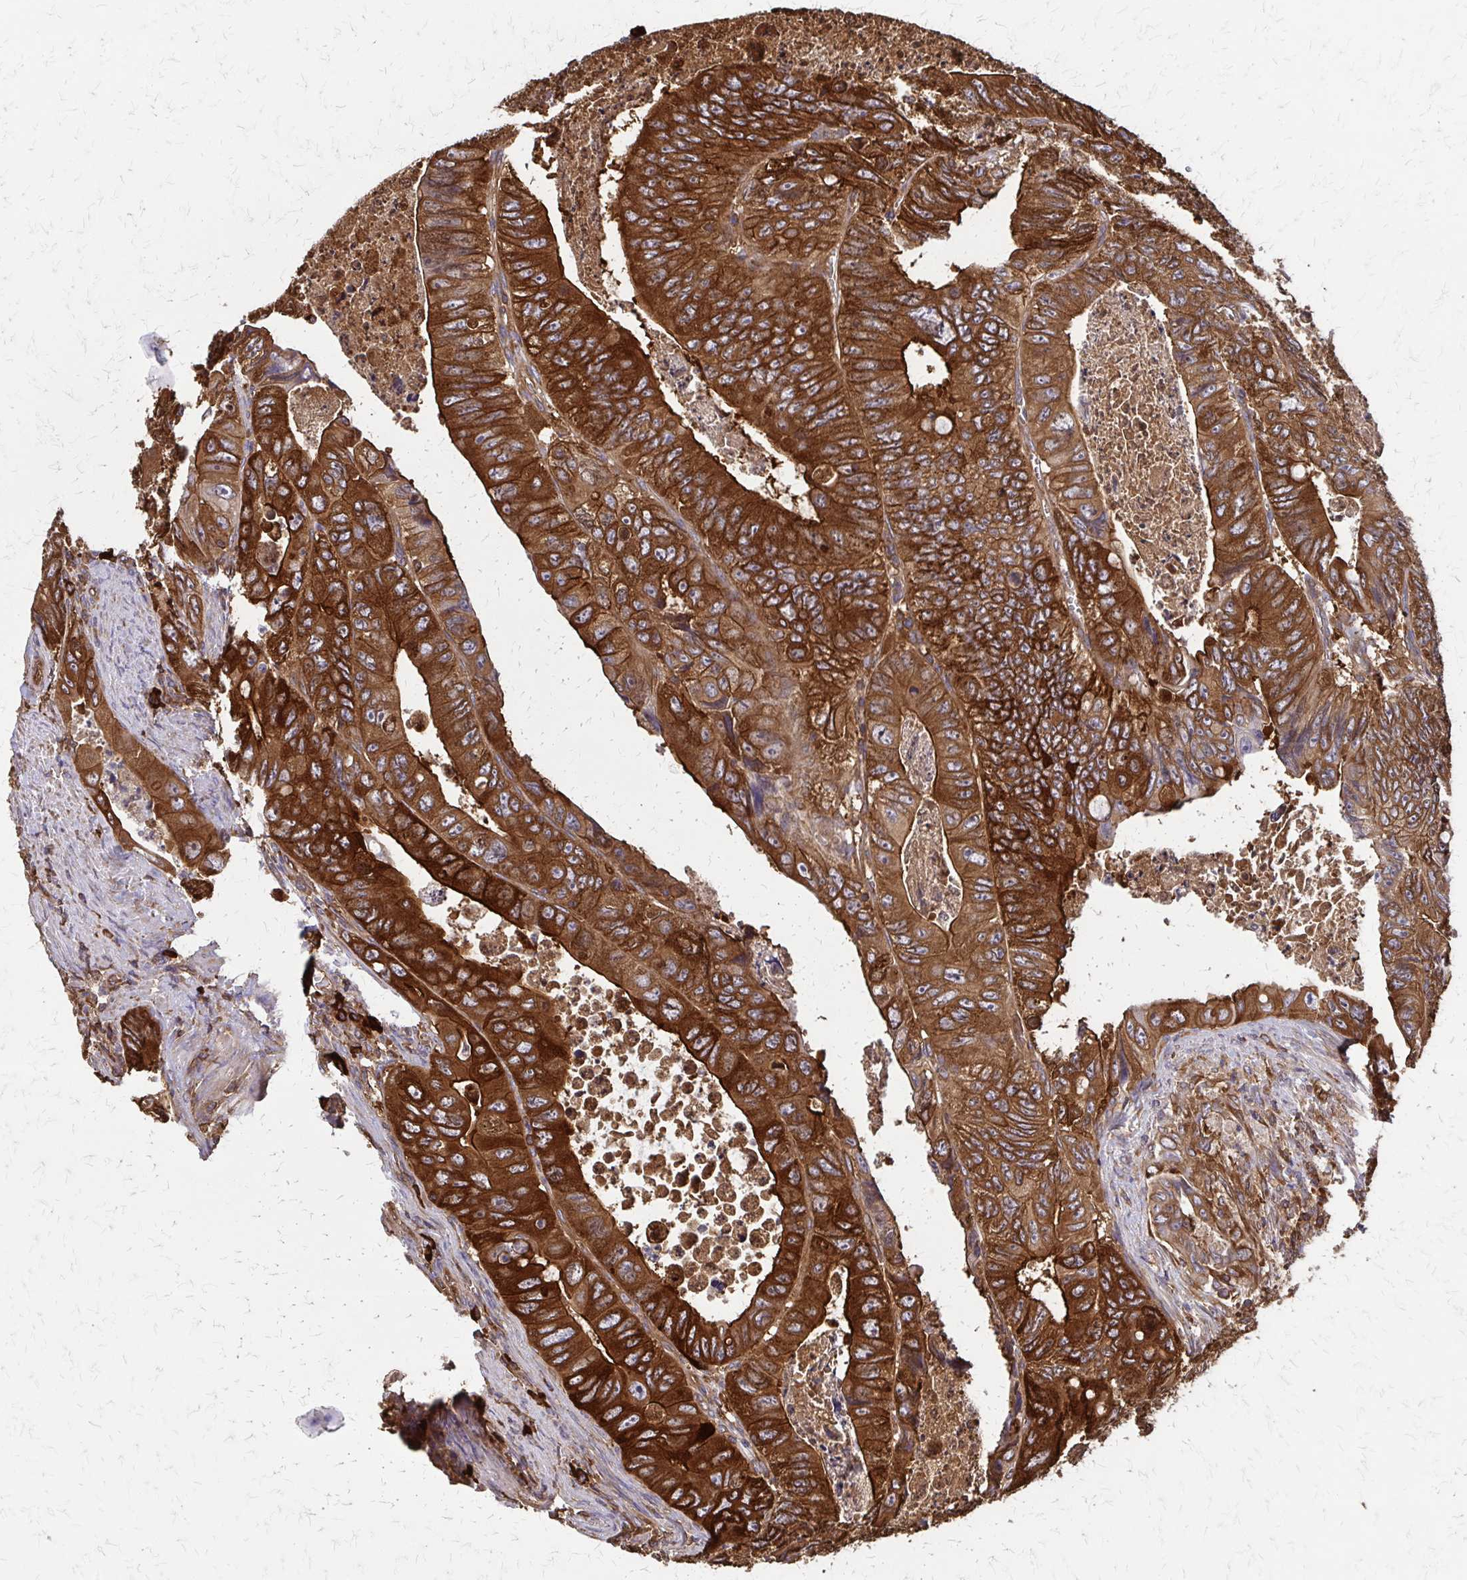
{"staining": {"intensity": "strong", "quantity": ">75%", "location": "cytoplasmic/membranous"}, "tissue": "colorectal cancer", "cell_type": "Tumor cells", "image_type": "cancer", "snomed": [{"axis": "morphology", "description": "Adenocarcinoma, NOS"}, {"axis": "topography", "description": "Colon"}], "caption": "DAB immunohistochemical staining of human colorectal cancer reveals strong cytoplasmic/membranous protein expression in approximately >75% of tumor cells.", "gene": "EEF2", "patient": {"sex": "female", "age": 84}}